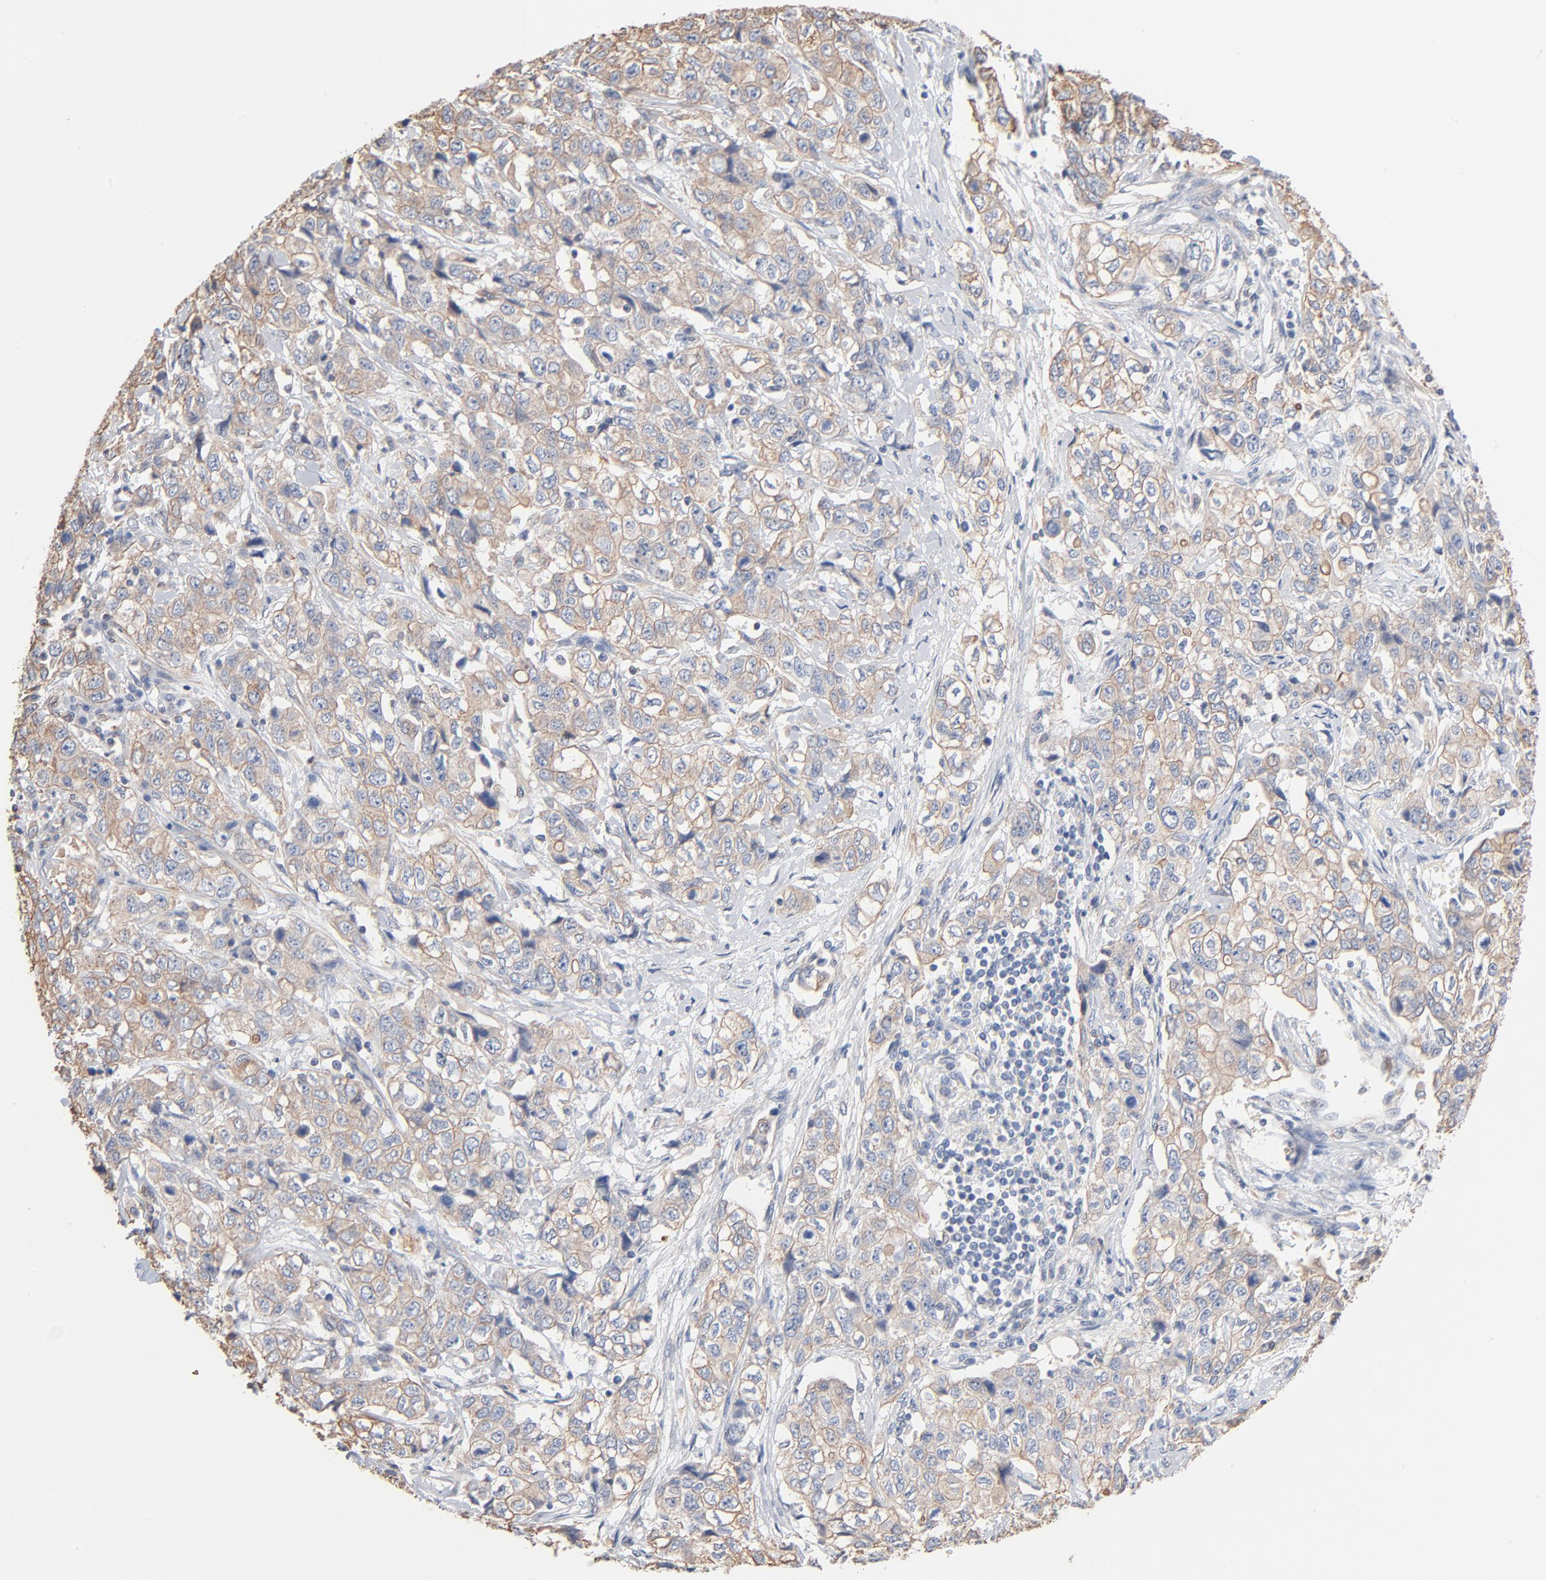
{"staining": {"intensity": "weak", "quantity": "25%-75%", "location": "cytoplasmic/membranous"}, "tissue": "stomach cancer", "cell_type": "Tumor cells", "image_type": "cancer", "snomed": [{"axis": "morphology", "description": "Adenocarcinoma, NOS"}, {"axis": "topography", "description": "Stomach"}], "caption": "IHC (DAB (3,3'-diaminobenzidine)) staining of human stomach cancer (adenocarcinoma) displays weak cytoplasmic/membranous protein positivity in approximately 25%-75% of tumor cells.", "gene": "ABCD4", "patient": {"sex": "male", "age": 48}}